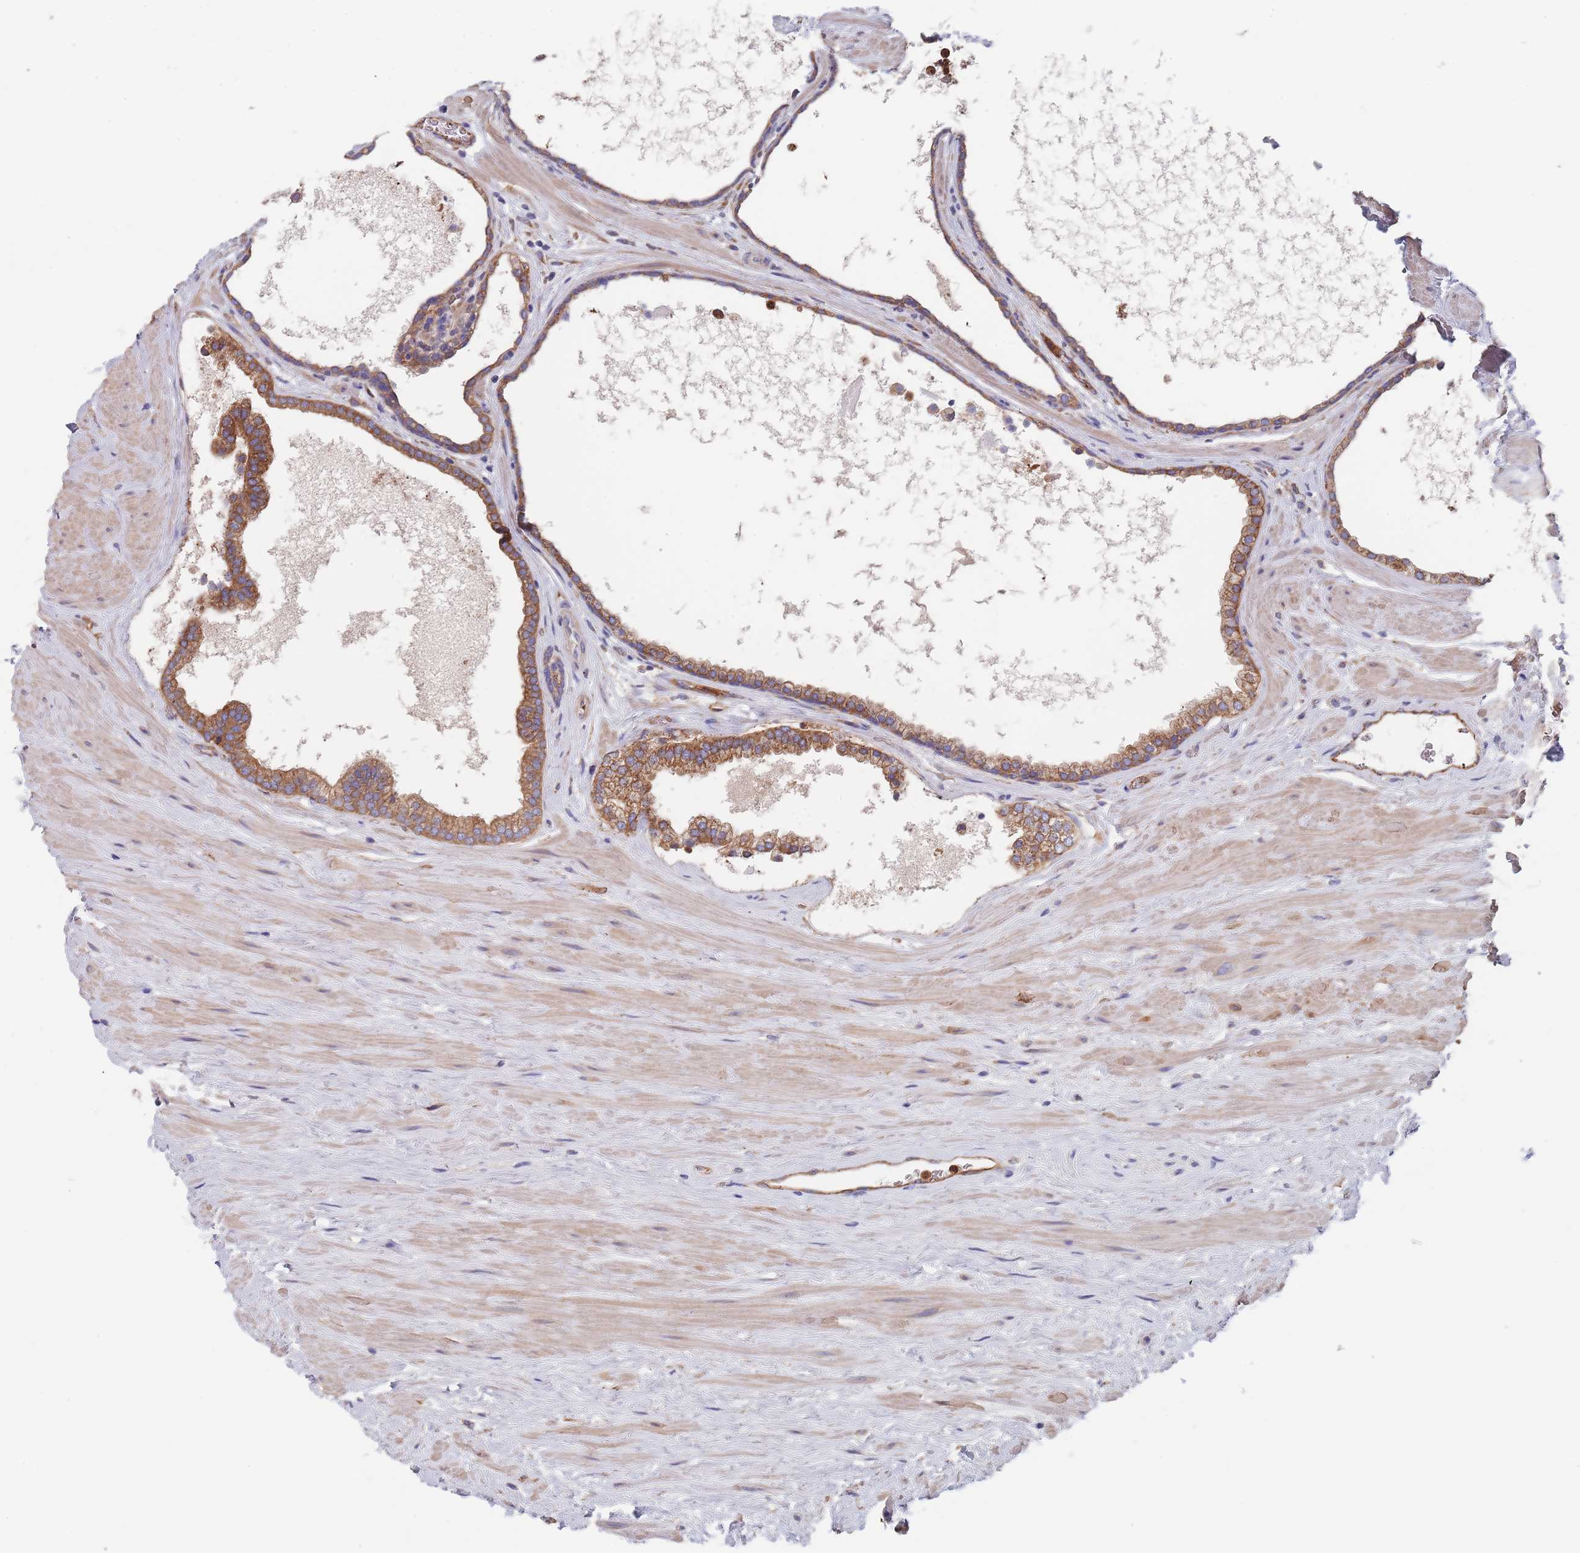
{"staining": {"intensity": "moderate", "quantity": ">75%", "location": "cytoplasmic/membranous"}, "tissue": "prostate", "cell_type": "Glandular cells", "image_type": "normal", "snomed": [{"axis": "morphology", "description": "Normal tissue, NOS"}, {"axis": "topography", "description": "Prostate"}], "caption": "An immunohistochemistry (IHC) photomicrograph of normal tissue is shown. Protein staining in brown shows moderate cytoplasmic/membranous positivity in prostate within glandular cells.", "gene": "DCUN1D3", "patient": {"sex": "male", "age": 48}}